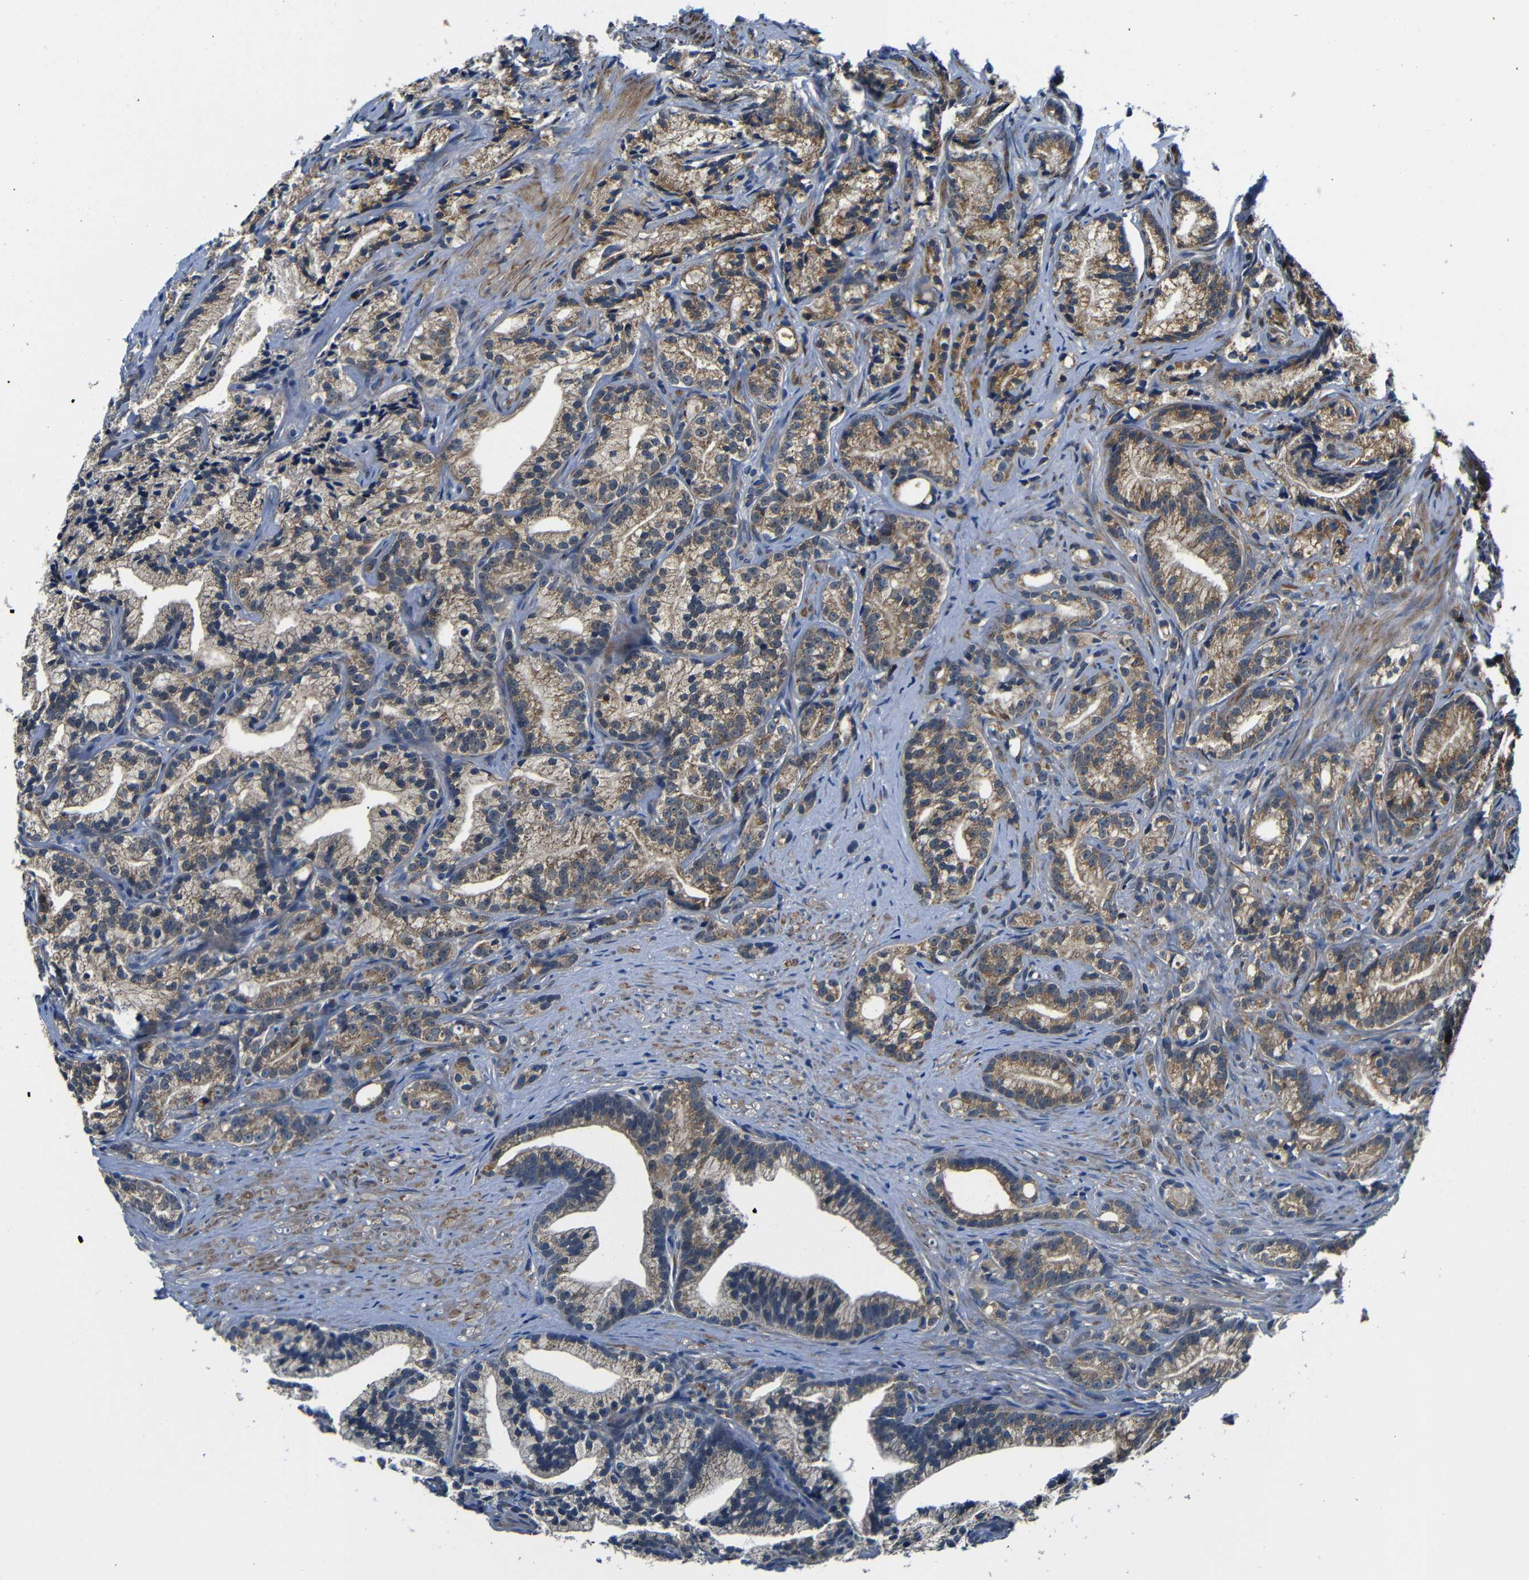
{"staining": {"intensity": "moderate", "quantity": ">75%", "location": "cytoplasmic/membranous"}, "tissue": "prostate cancer", "cell_type": "Tumor cells", "image_type": "cancer", "snomed": [{"axis": "morphology", "description": "Adenocarcinoma, Low grade"}, {"axis": "topography", "description": "Prostate"}], "caption": "Human prostate cancer (low-grade adenocarcinoma) stained with a brown dye reveals moderate cytoplasmic/membranous positive expression in about >75% of tumor cells.", "gene": "FKBP14", "patient": {"sex": "male", "age": 89}}